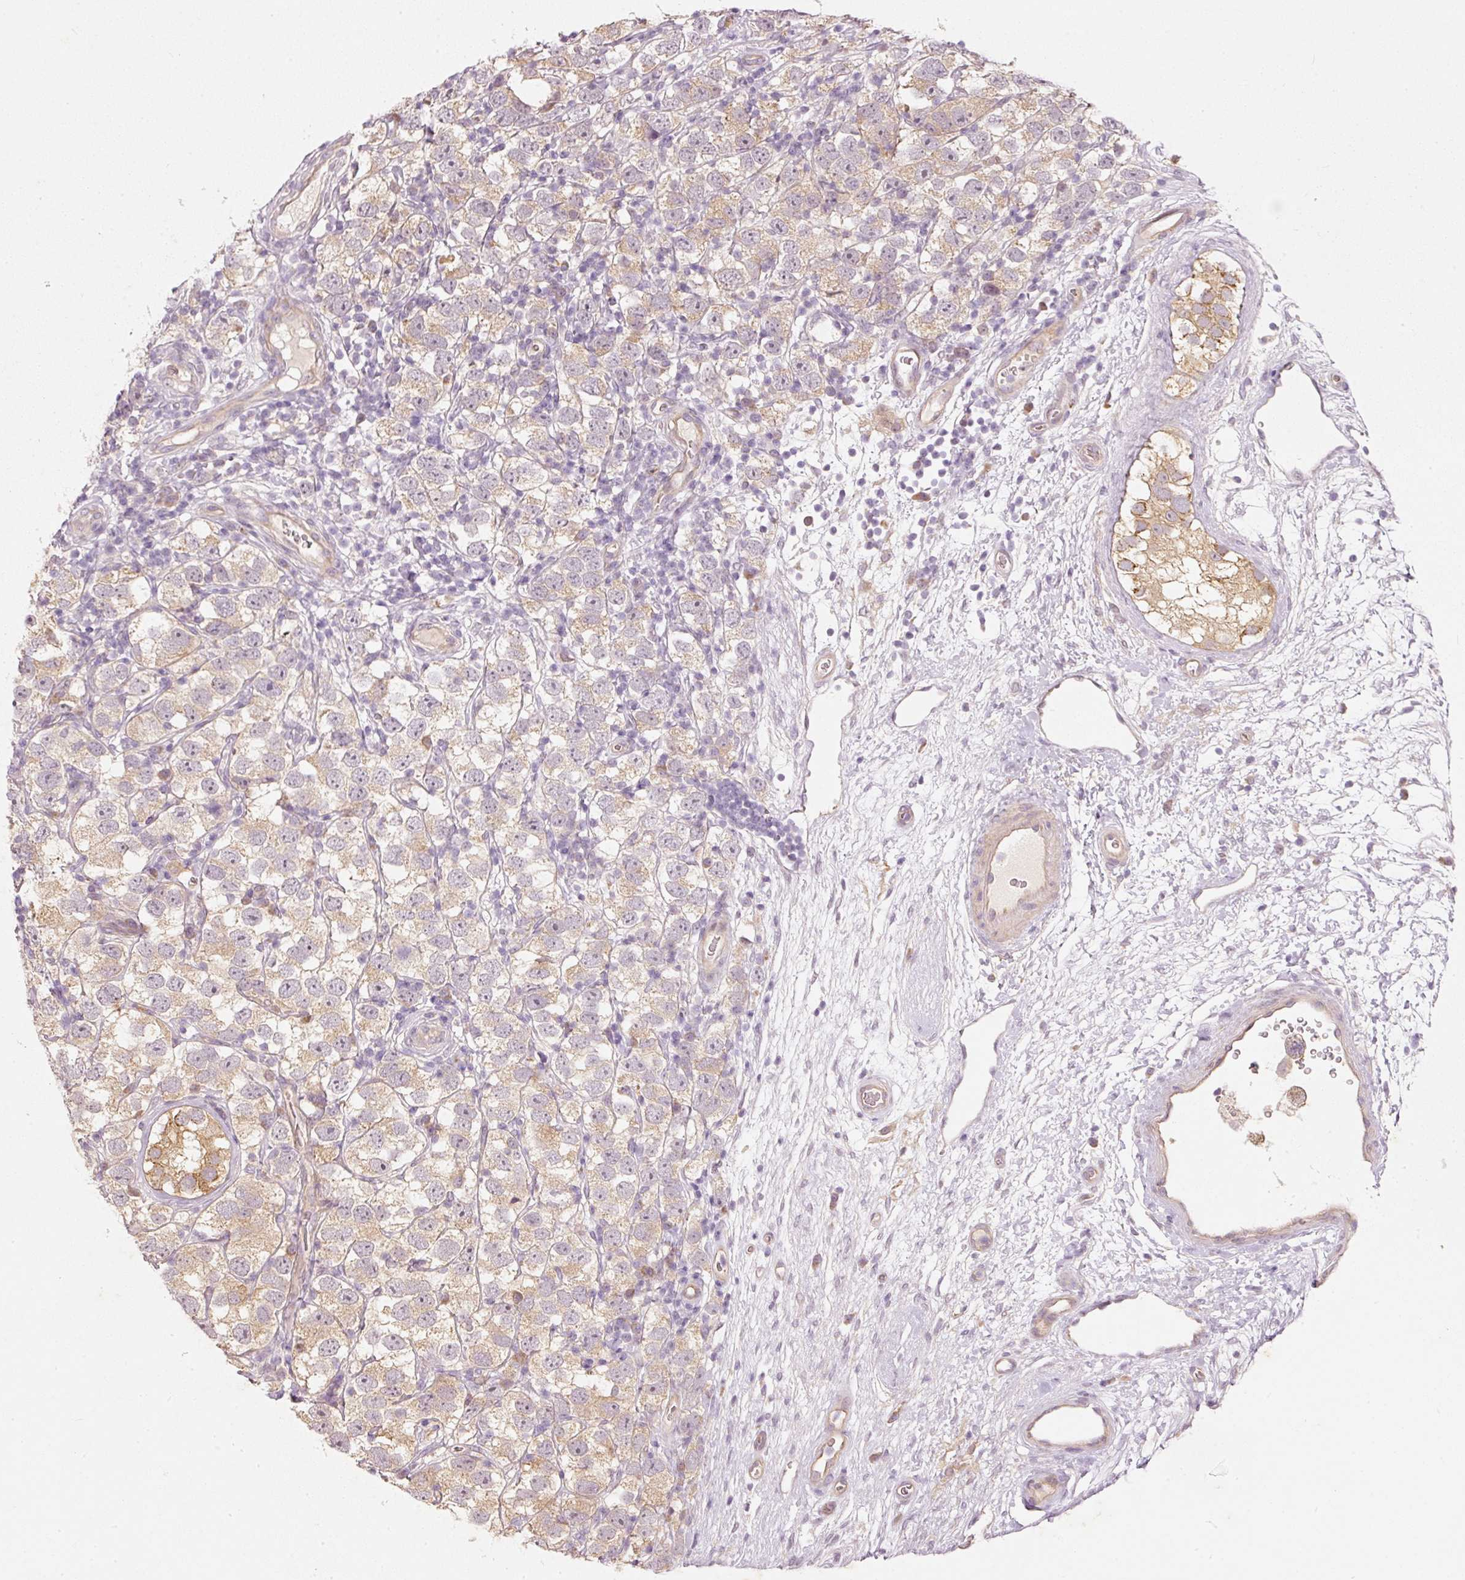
{"staining": {"intensity": "weak", "quantity": ">75%", "location": "cytoplasmic/membranous"}, "tissue": "testis cancer", "cell_type": "Tumor cells", "image_type": "cancer", "snomed": [{"axis": "morphology", "description": "Seminoma, NOS"}, {"axis": "topography", "description": "Testis"}], "caption": "Testis cancer was stained to show a protein in brown. There is low levels of weak cytoplasmic/membranous expression in approximately >75% of tumor cells.", "gene": "RGL2", "patient": {"sex": "male", "age": 26}}